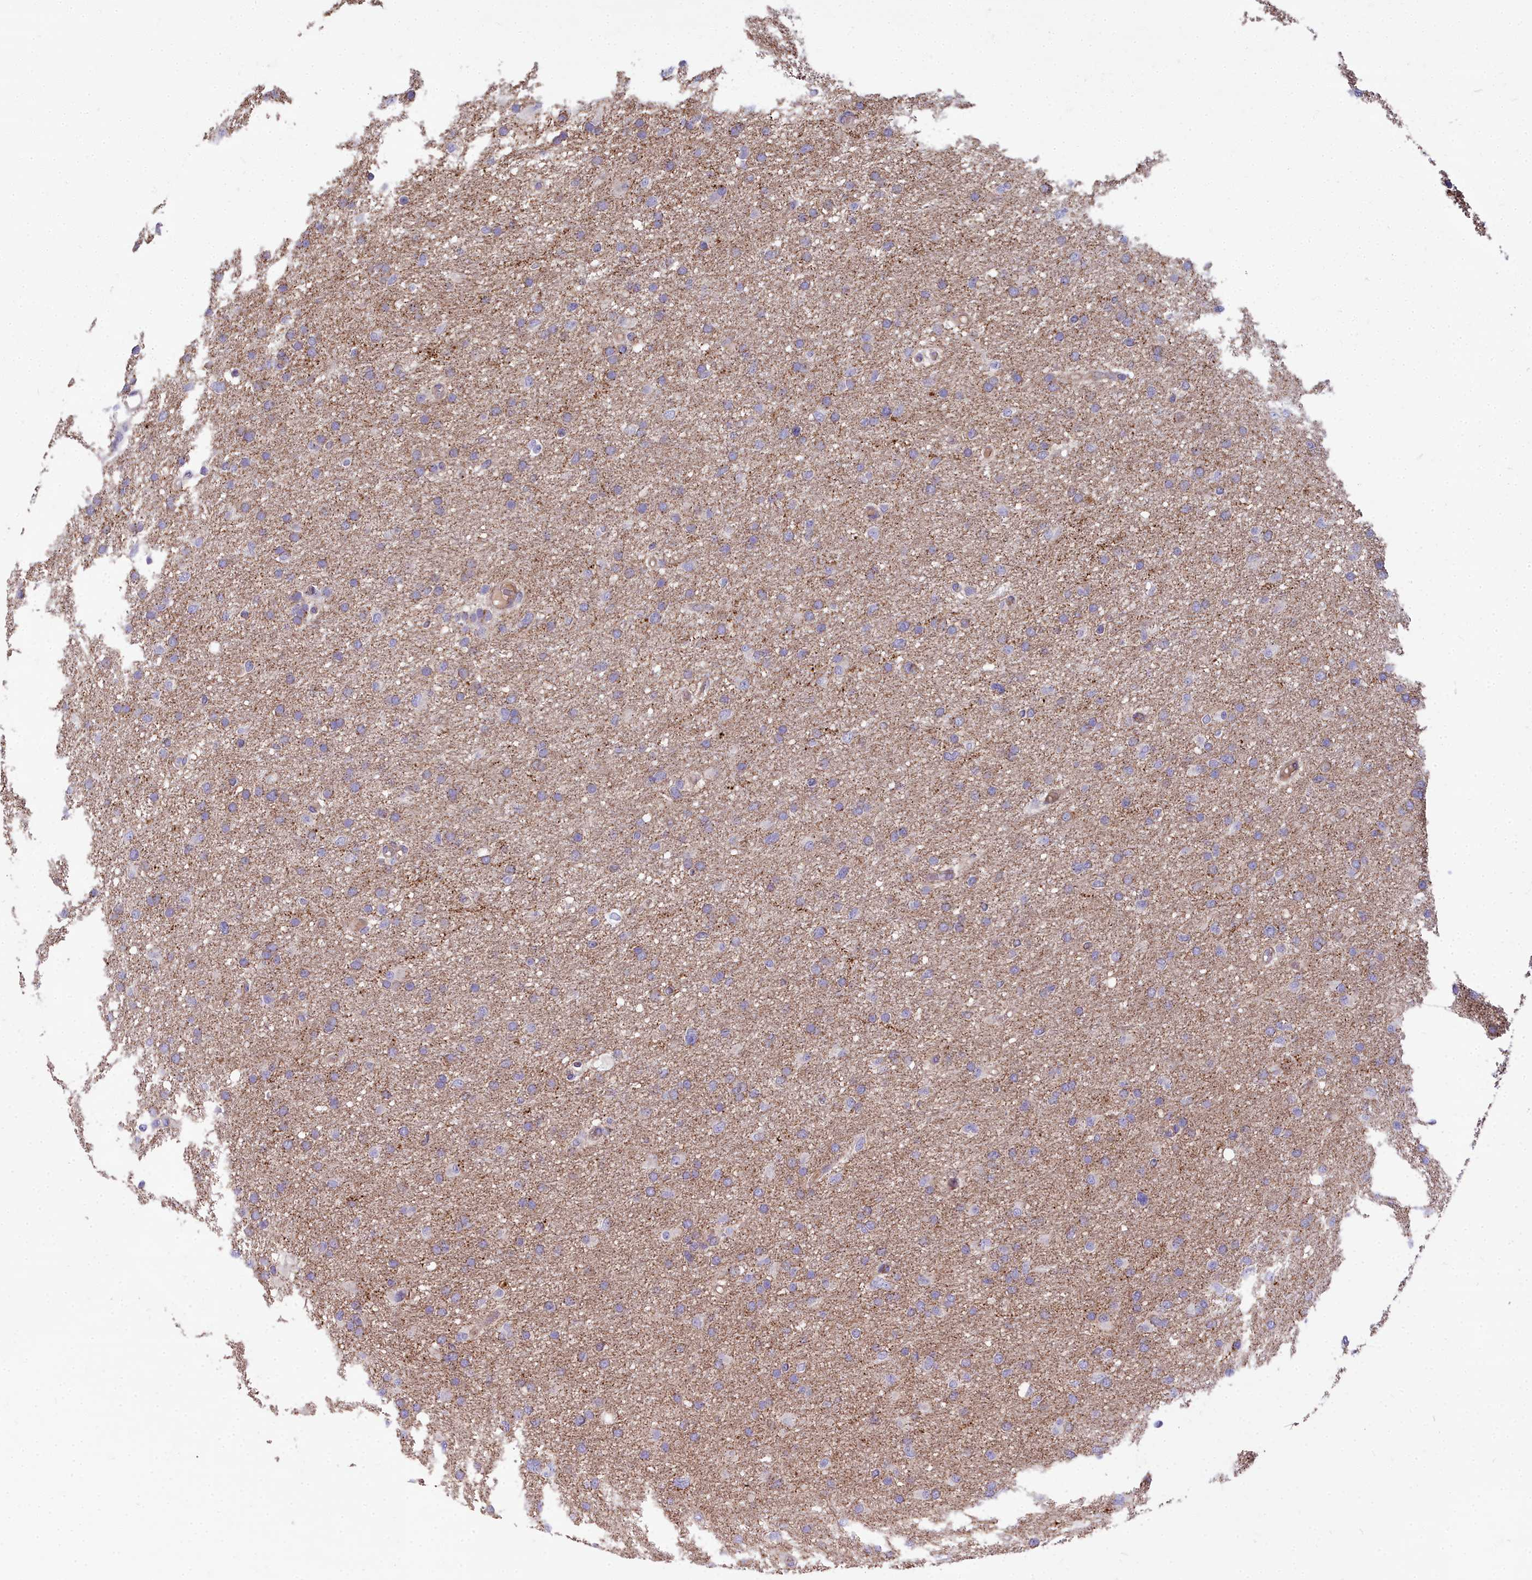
{"staining": {"intensity": "moderate", "quantity": ">75%", "location": "cytoplasmic/membranous"}, "tissue": "glioma", "cell_type": "Tumor cells", "image_type": "cancer", "snomed": [{"axis": "morphology", "description": "Glioma, malignant, High grade"}, {"axis": "topography", "description": "Cerebral cortex"}], "caption": "High-power microscopy captured an immunohistochemistry (IHC) micrograph of glioma, revealing moderate cytoplasmic/membranous staining in about >75% of tumor cells.", "gene": "FRMPD1", "patient": {"sex": "female", "age": 36}}